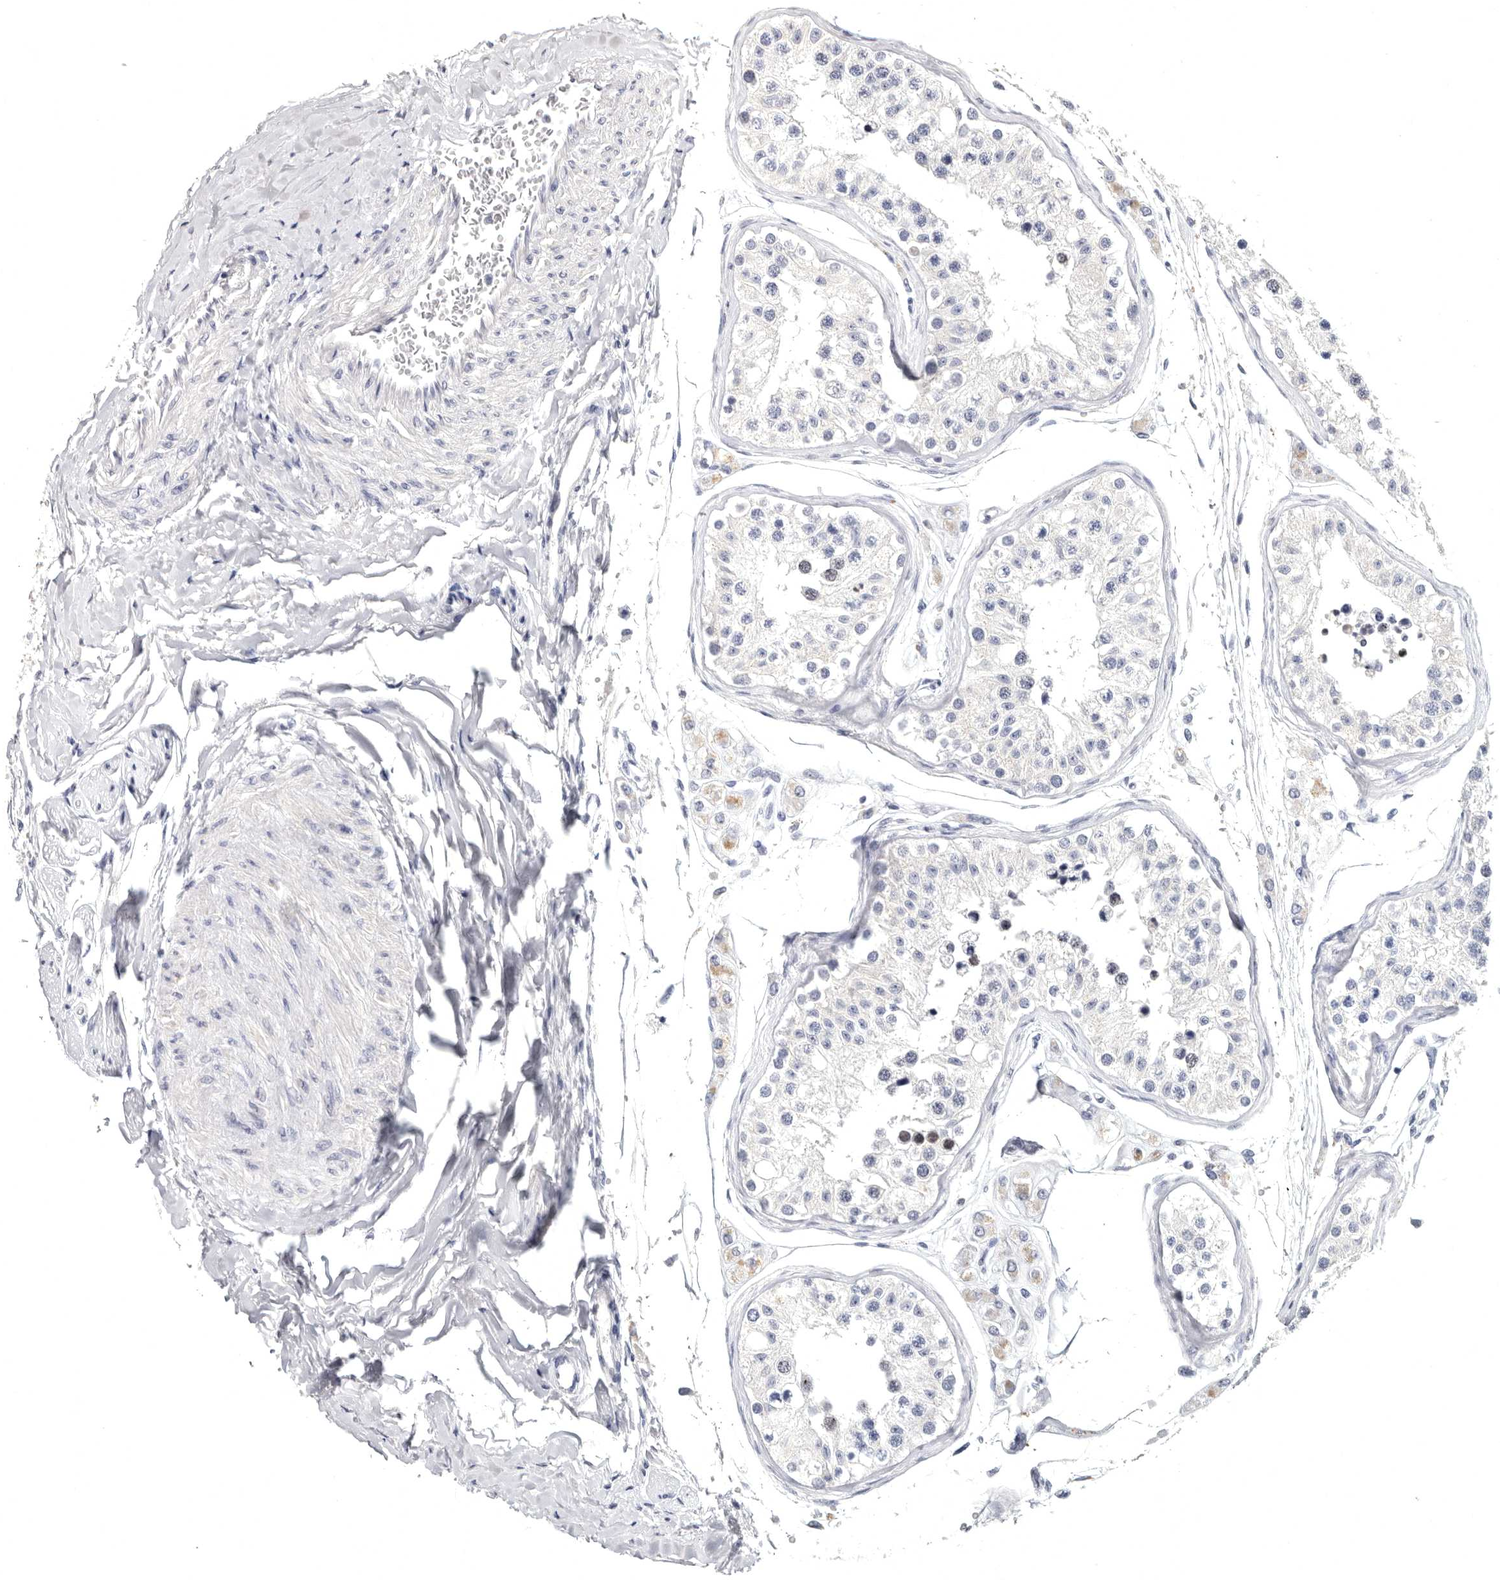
{"staining": {"intensity": "moderate", "quantity": "<25%", "location": "nuclear"}, "tissue": "testis", "cell_type": "Cells in seminiferous ducts", "image_type": "normal", "snomed": [{"axis": "morphology", "description": "Normal tissue, NOS"}, {"axis": "morphology", "description": "Adenocarcinoma, metastatic, NOS"}, {"axis": "topography", "description": "Testis"}], "caption": "This photomicrograph exhibits immunohistochemistry staining of benign human testis, with low moderate nuclear expression in about <25% of cells in seminiferous ducts.", "gene": "WRAP73", "patient": {"sex": "male", "age": 26}}